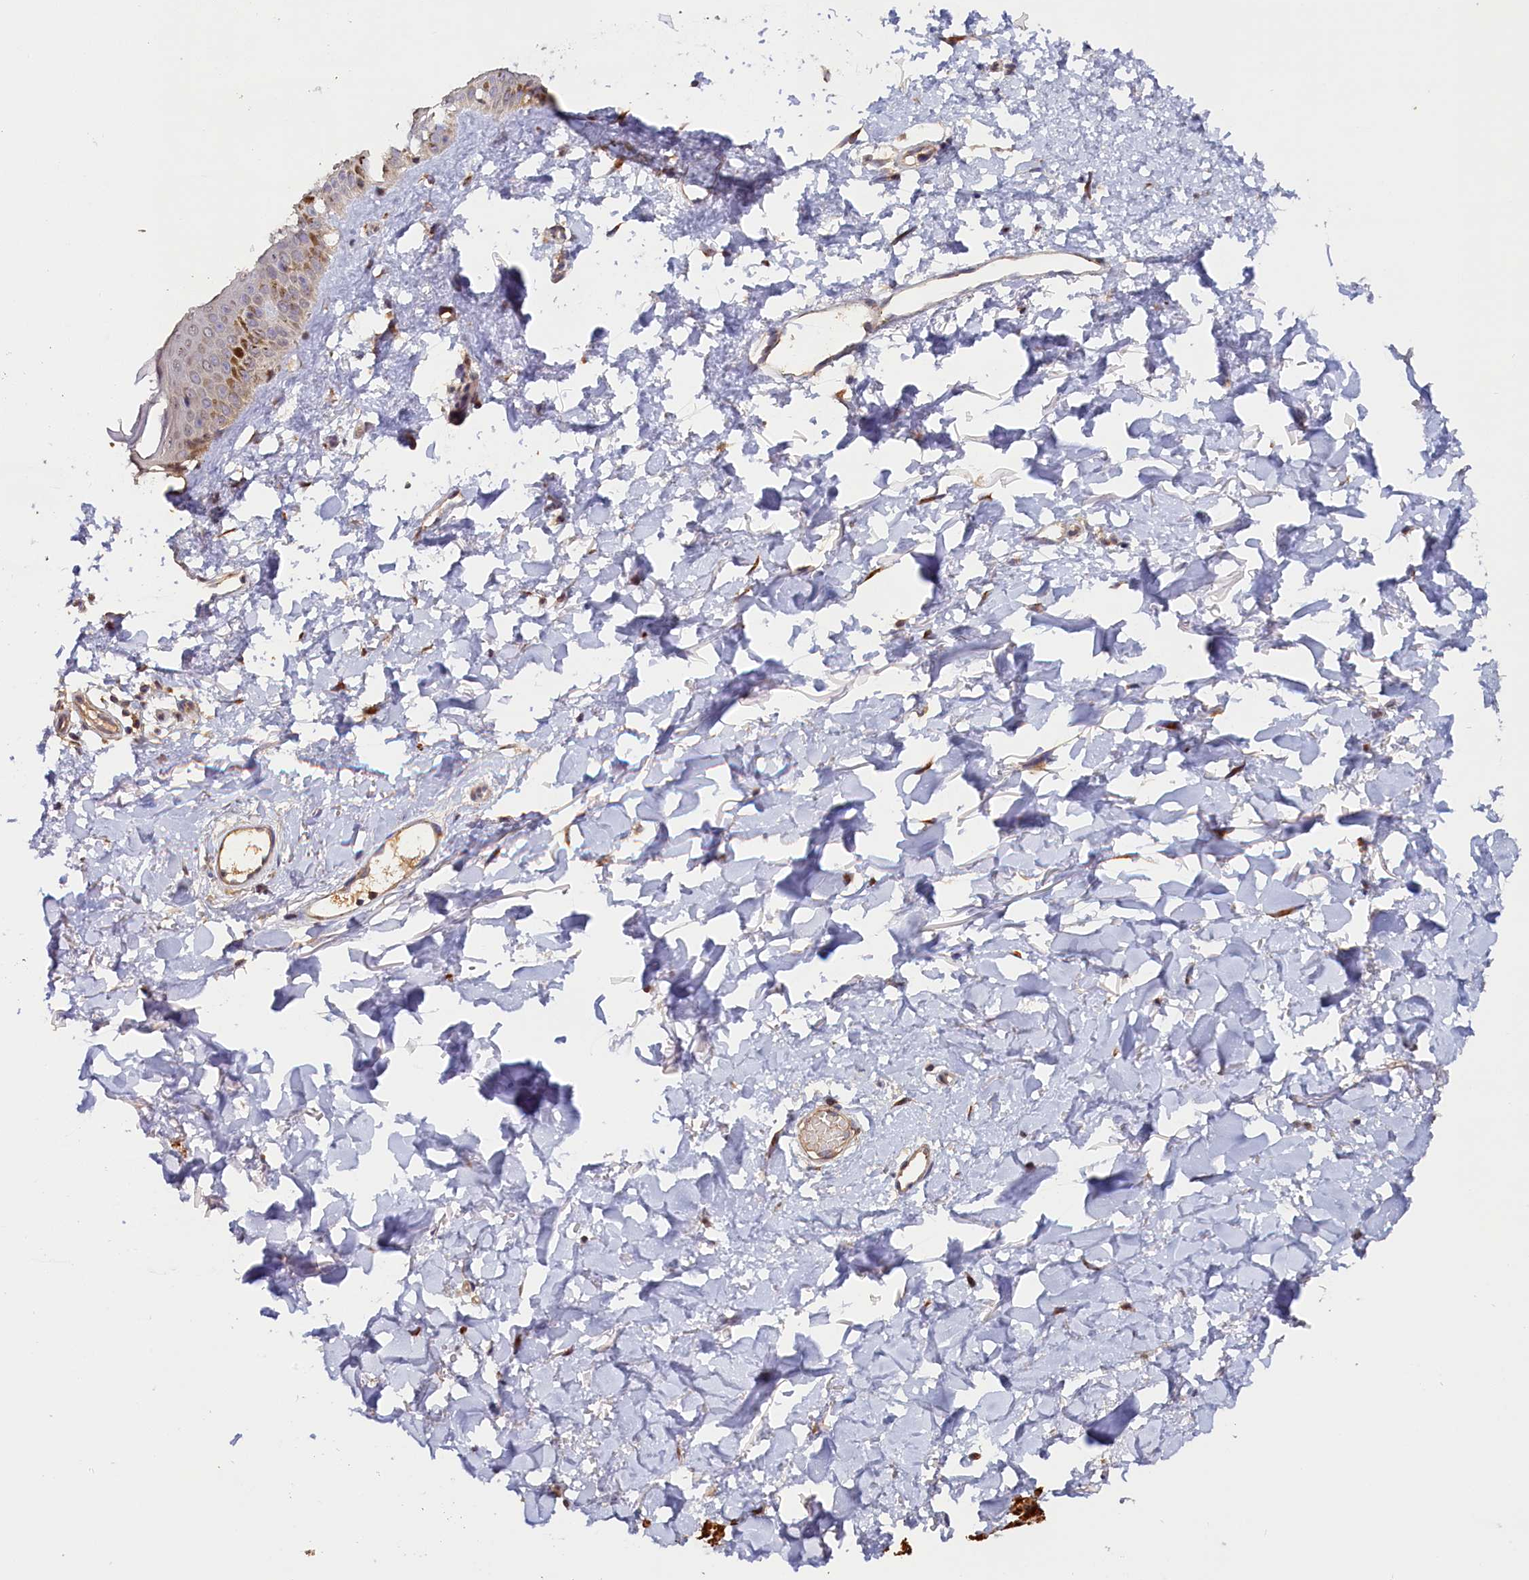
{"staining": {"intensity": "moderate", "quantity": ">75%", "location": "cytoplasmic/membranous"}, "tissue": "skin", "cell_type": "Fibroblasts", "image_type": "normal", "snomed": [{"axis": "morphology", "description": "Normal tissue, NOS"}, {"axis": "topography", "description": "Skin"}], "caption": "This image demonstrates unremarkable skin stained with immunohistochemistry (IHC) to label a protein in brown. The cytoplasmic/membranous of fibroblasts show moderate positivity for the protein. Nuclei are counter-stained blue.", "gene": "TANGO6", "patient": {"sex": "female", "age": 58}}